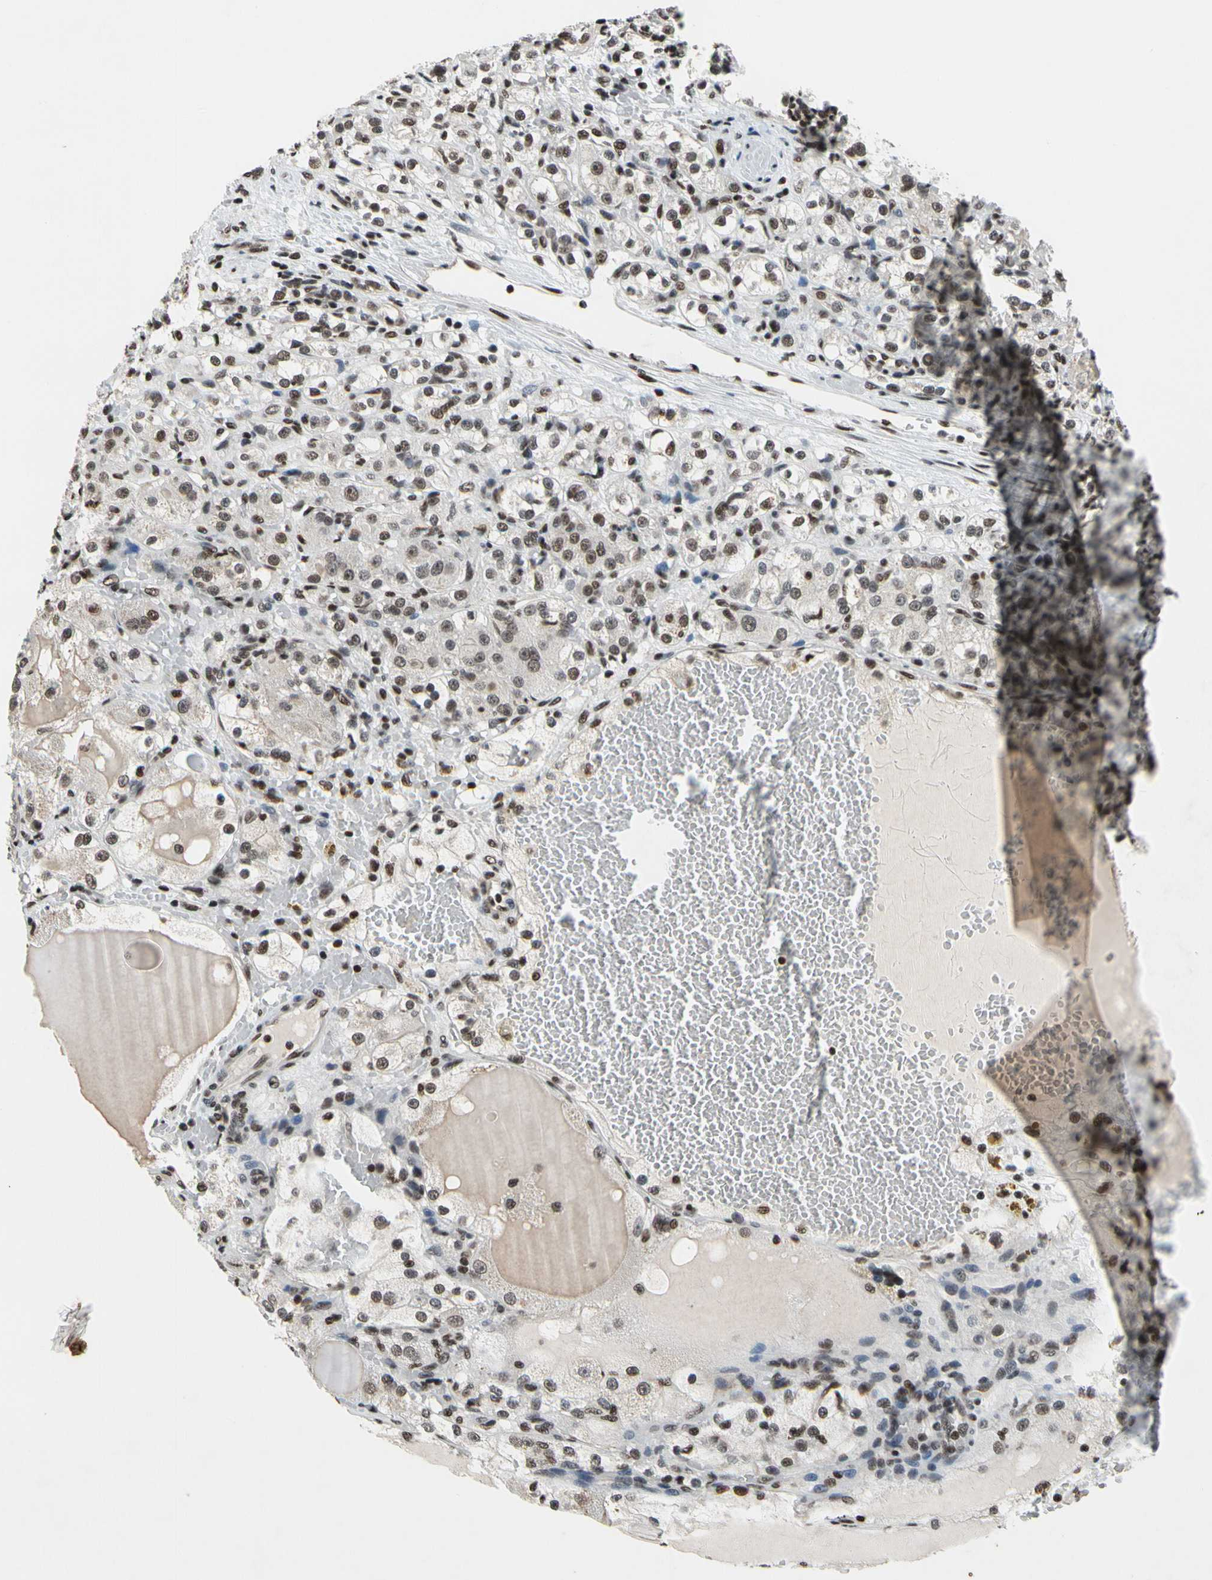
{"staining": {"intensity": "moderate", "quantity": ">75%", "location": "nuclear"}, "tissue": "renal cancer", "cell_type": "Tumor cells", "image_type": "cancer", "snomed": [{"axis": "morphology", "description": "Normal tissue, NOS"}, {"axis": "morphology", "description": "Adenocarcinoma, NOS"}, {"axis": "topography", "description": "Kidney"}], "caption": "The image exhibits a brown stain indicating the presence of a protein in the nuclear of tumor cells in renal cancer (adenocarcinoma).", "gene": "RECQL", "patient": {"sex": "male", "age": 61}}